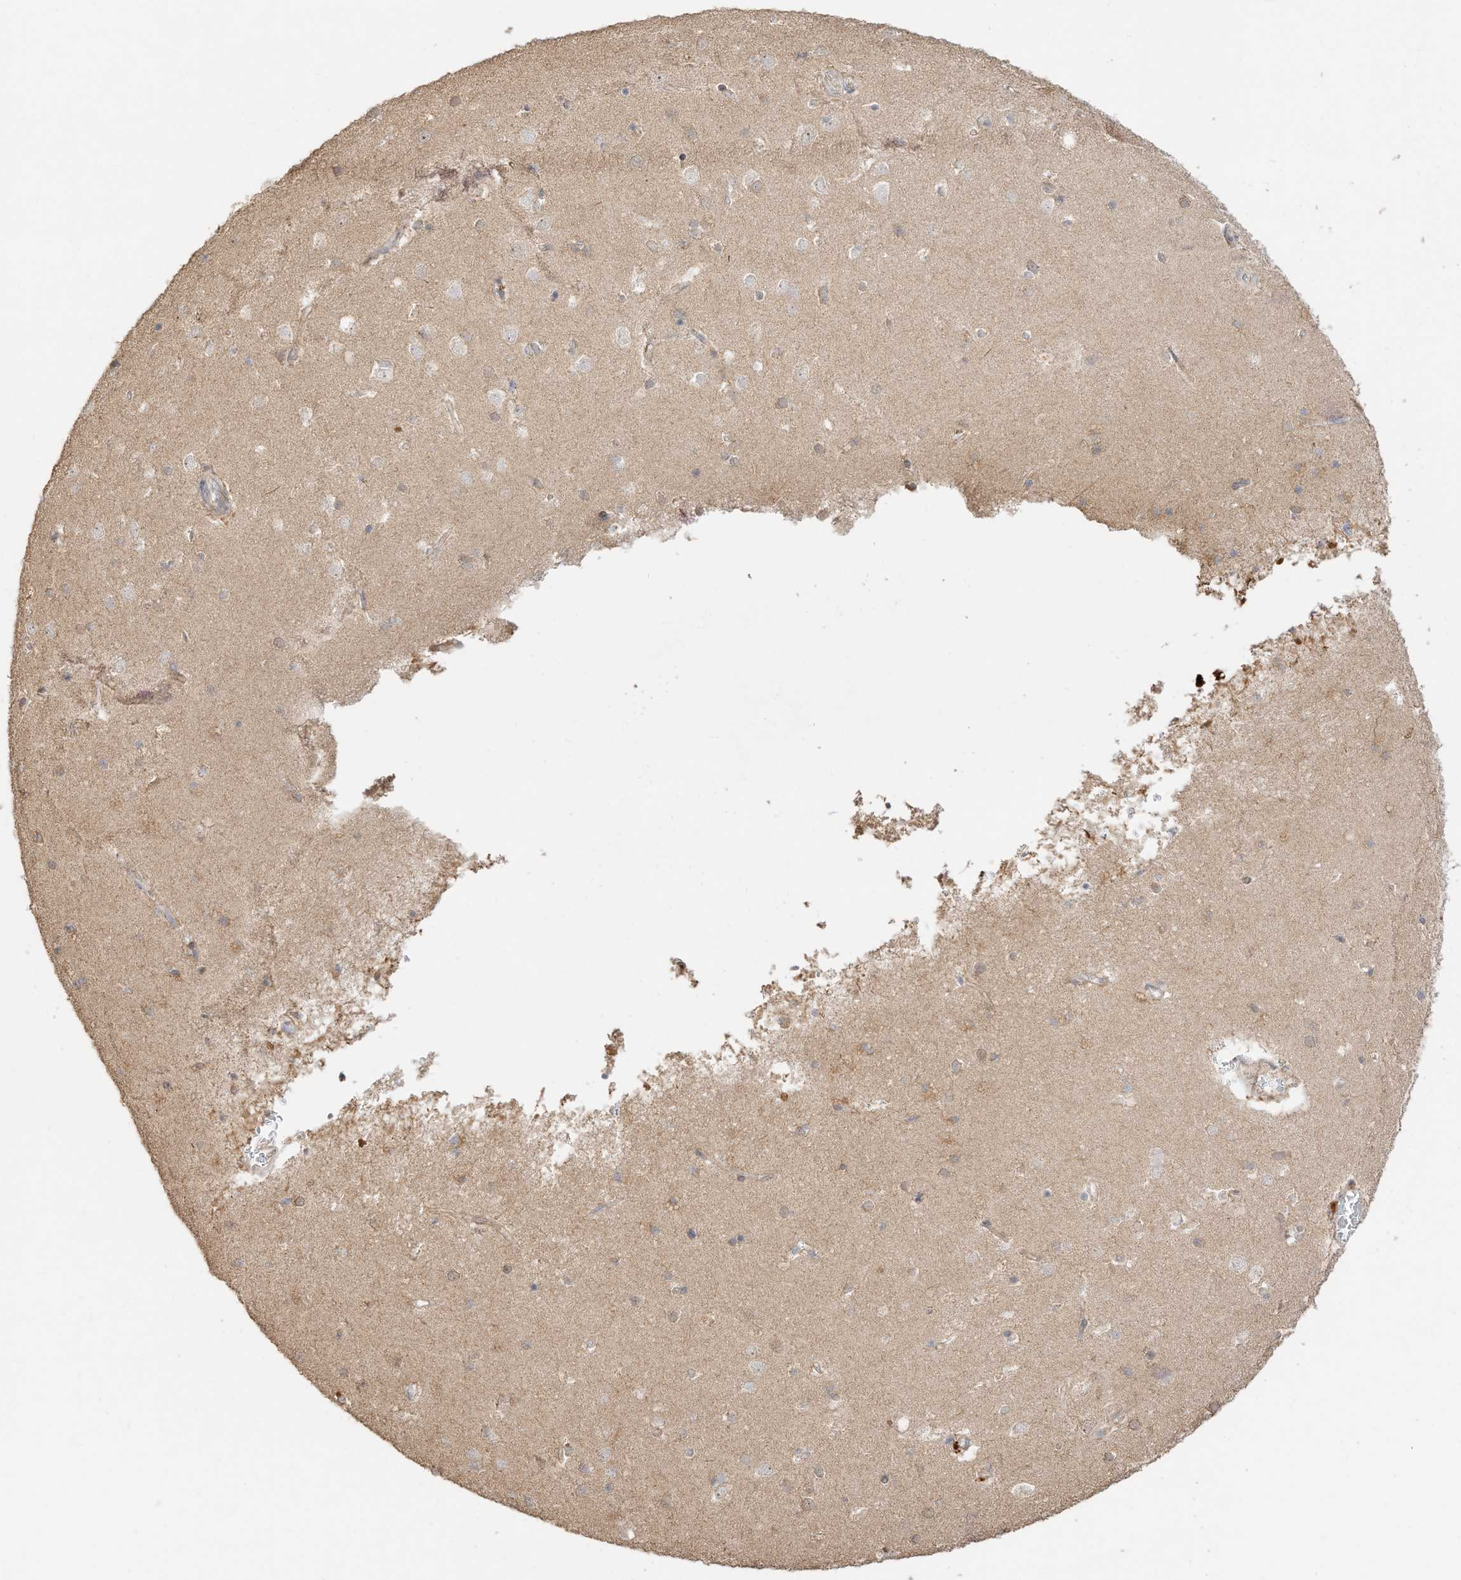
{"staining": {"intensity": "weak", "quantity": ">75%", "location": "cytoplasmic/membranous"}, "tissue": "cerebral cortex", "cell_type": "Endothelial cells", "image_type": "normal", "snomed": [{"axis": "morphology", "description": "Normal tissue, NOS"}, {"axis": "topography", "description": "Cerebral cortex"}], "caption": "DAB immunohistochemical staining of unremarkable human cerebral cortex demonstrates weak cytoplasmic/membranous protein positivity in about >75% of endothelial cells.", "gene": "CAGE1", "patient": {"sex": "male", "age": 54}}